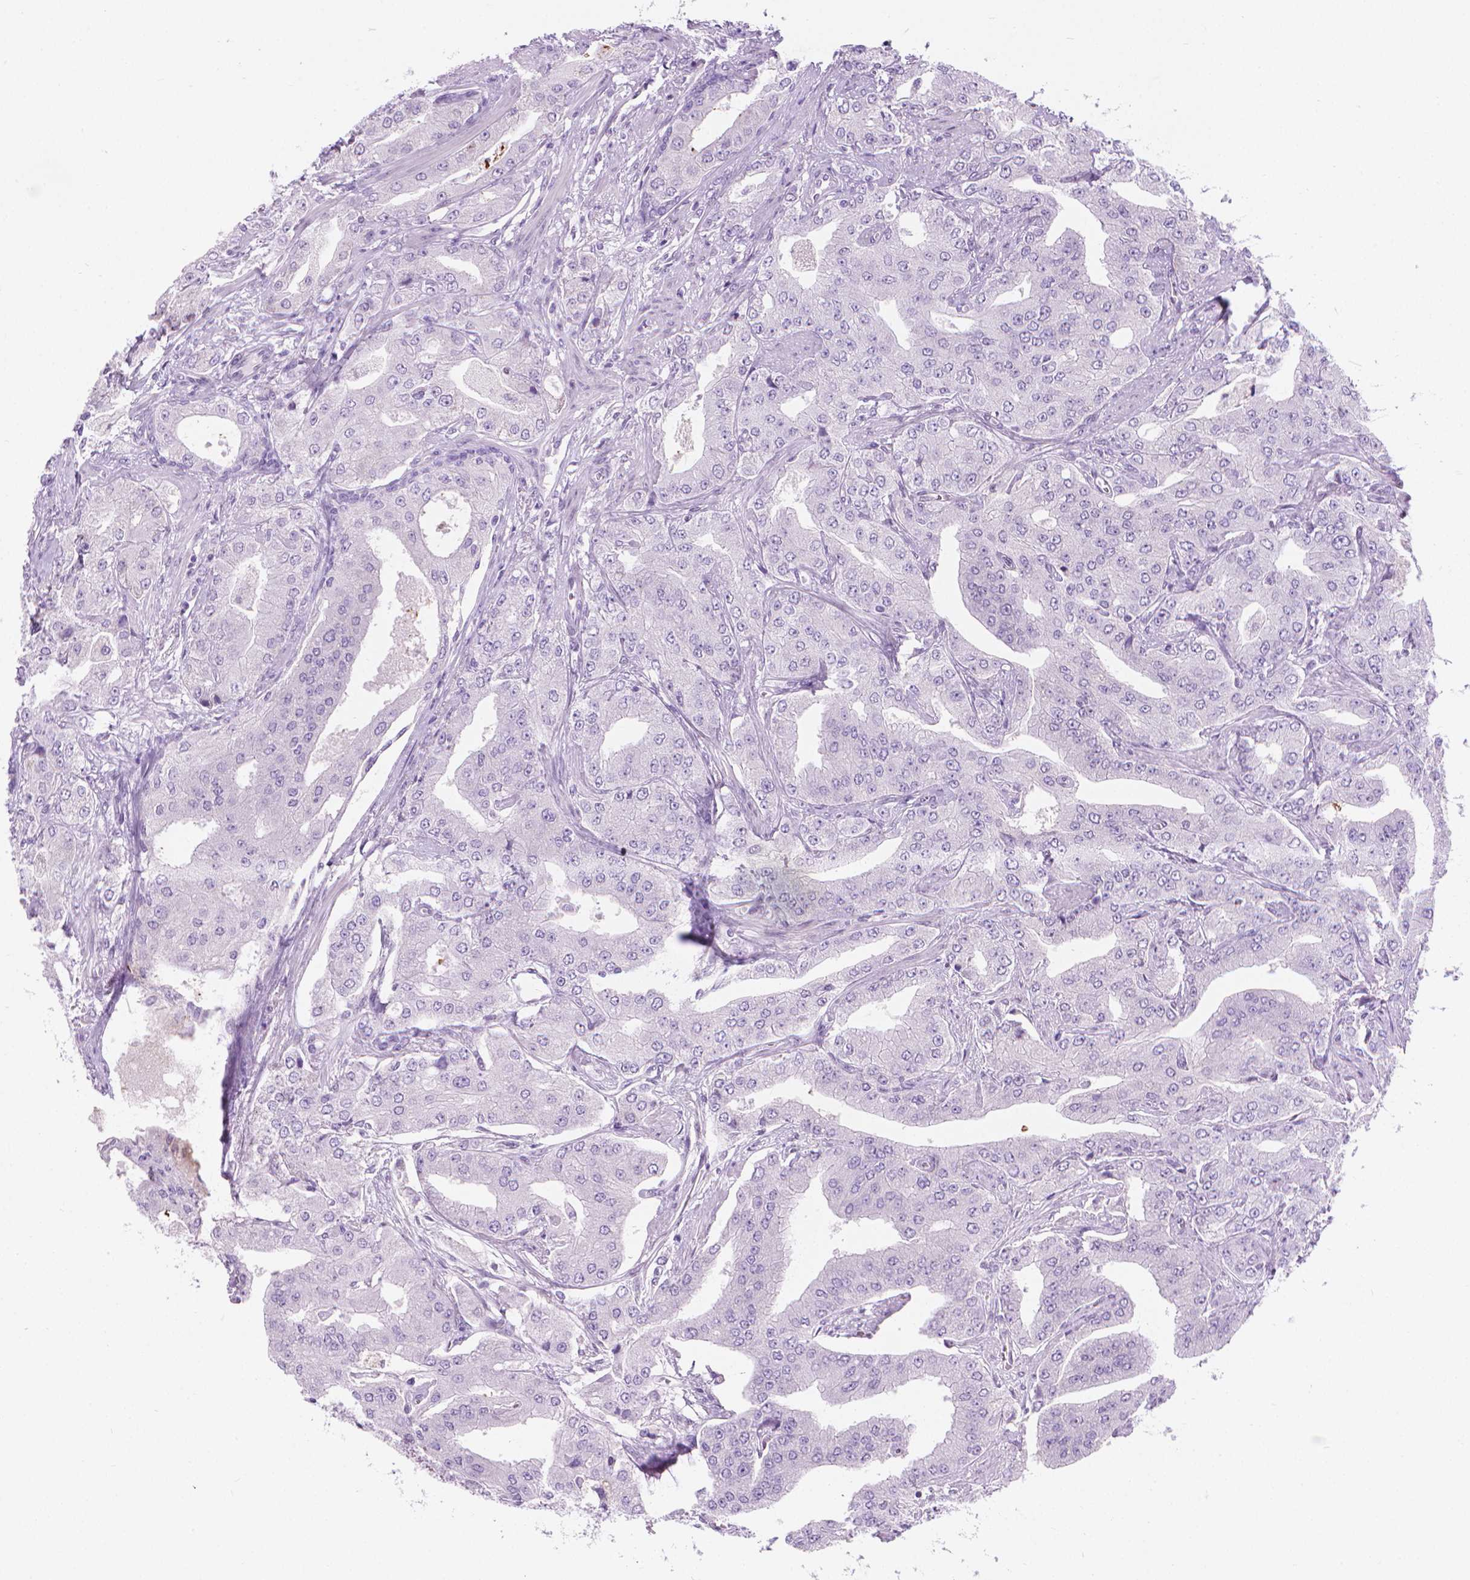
{"staining": {"intensity": "negative", "quantity": "none", "location": "none"}, "tissue": "prostate cancer", "cell_type": "Tumor cells", "image_type": "cancer", "snomed": [{"axis": "morphology", "description": "Adenocarcinoma, Low grade"}, {"axis": "topography", "description": "Prostate"}], "caption": "This is an IHC histopathology image of human adenocarcinoma (low-grade) (prostate). There is no staining in tumor cells.", "gene": "CFAP52", "patient": {"sex": "male", "age": 60}}